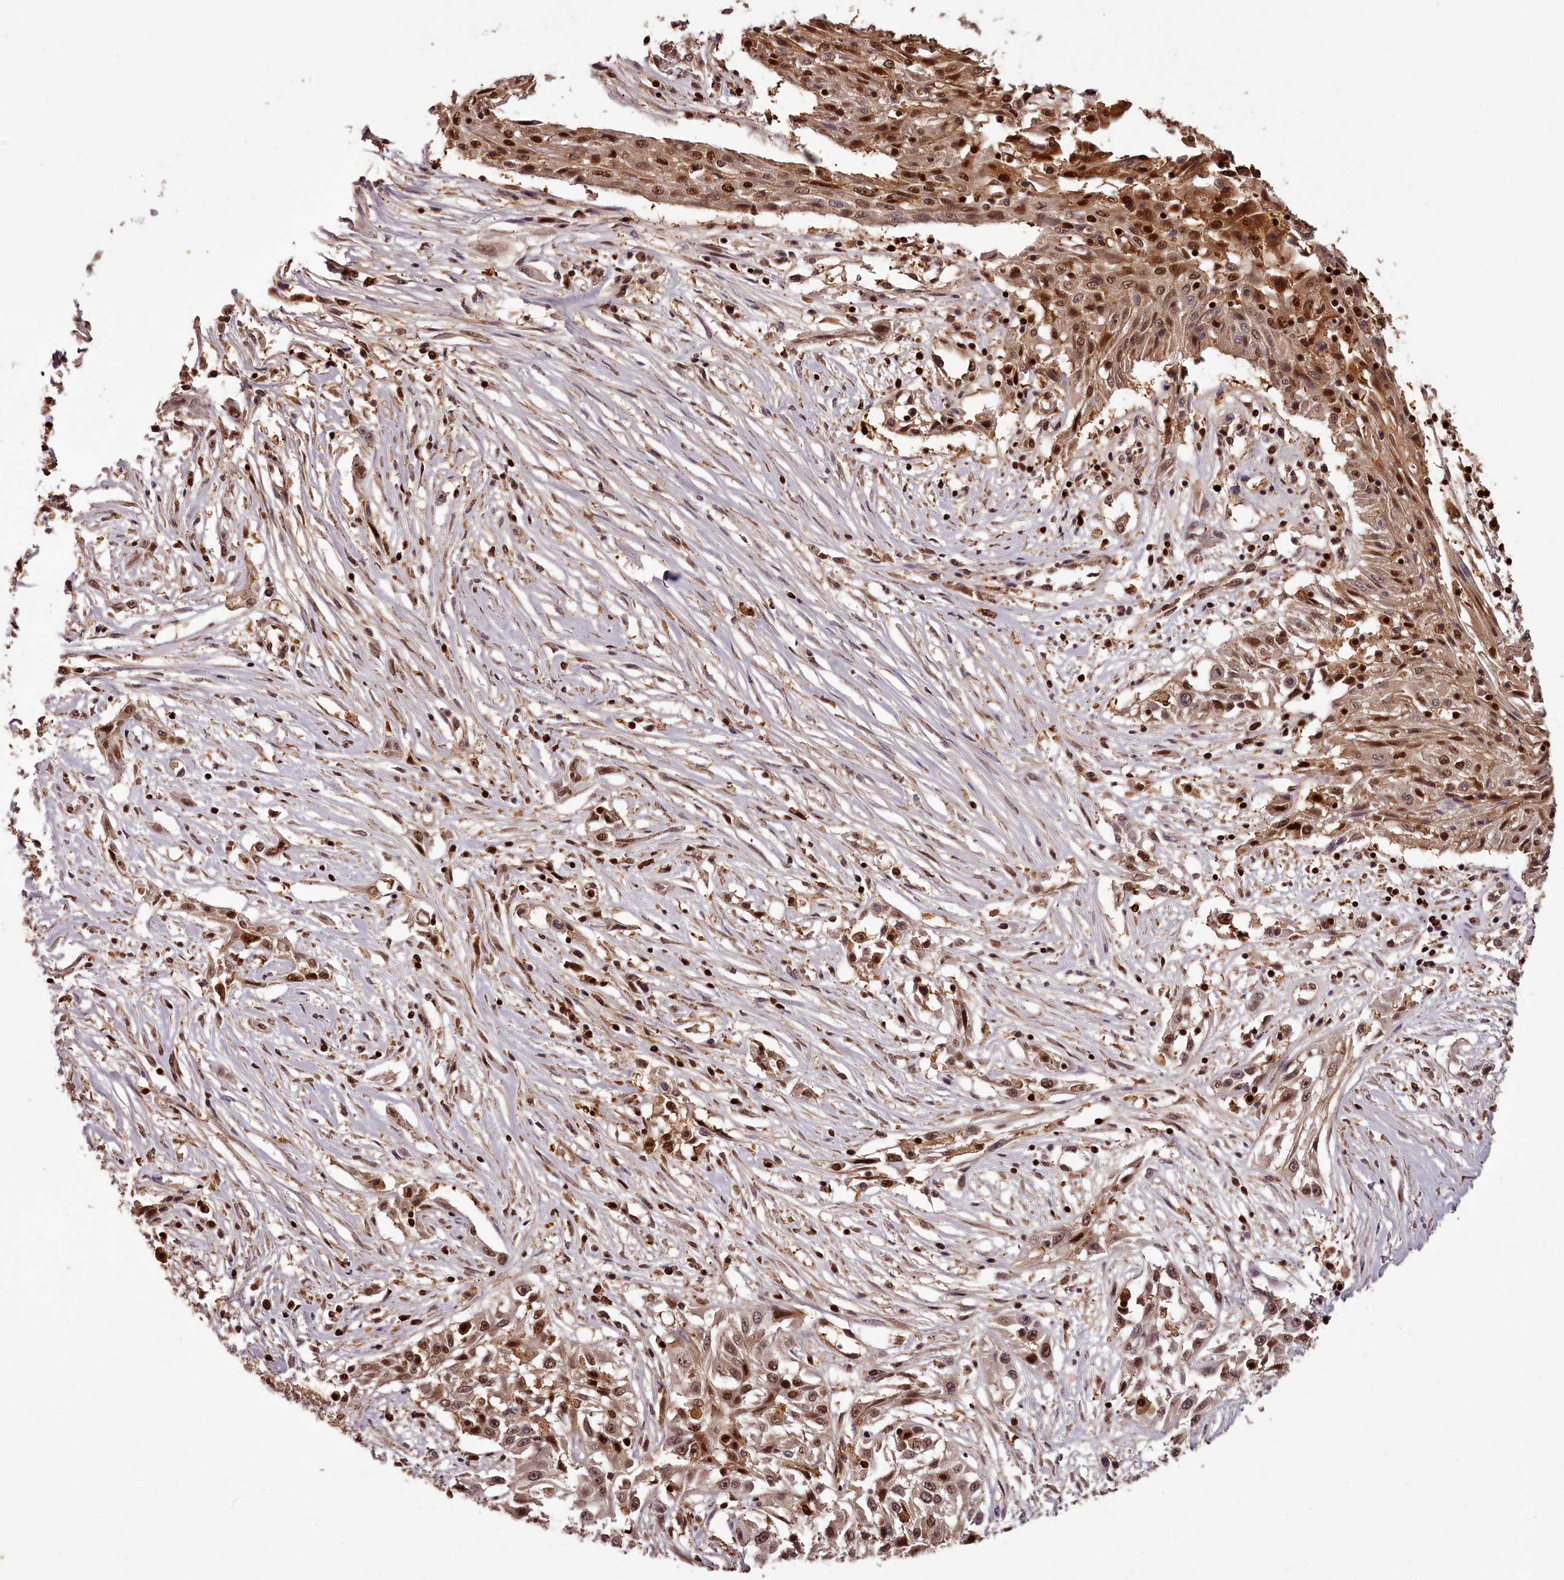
{"staining": {"intensity": "moderate", "quantity": ">75%", "location": "cytoplasmic/membranous,nuclear"}, "tissue": "skin cancer", "cell_type": "Tumor cells", "image_type": "cancer", "snomed": [{"axis": "morphology", "description": "Squamous cell carcinoma, NOS"}, {"axis": "morphology", "description": "Squamous cell carcinoma, metastatic, NOS"}, {"axis": "topography", "description": "Skin"}, {"axis": "topography", "description": "Lymph node"}], "caption": "Skin metastatic squamous cell carcinoma stained with DAB (3,3'-diaminobenzidine) immunohistochemistry (IHC) exhibits medium levels of moderate cytoplasmic/membranous and nuclear staining in approximately >75% of tumor cells.", "gene": "NPRL2", "patient": {"sex": "male", "age": 75}}